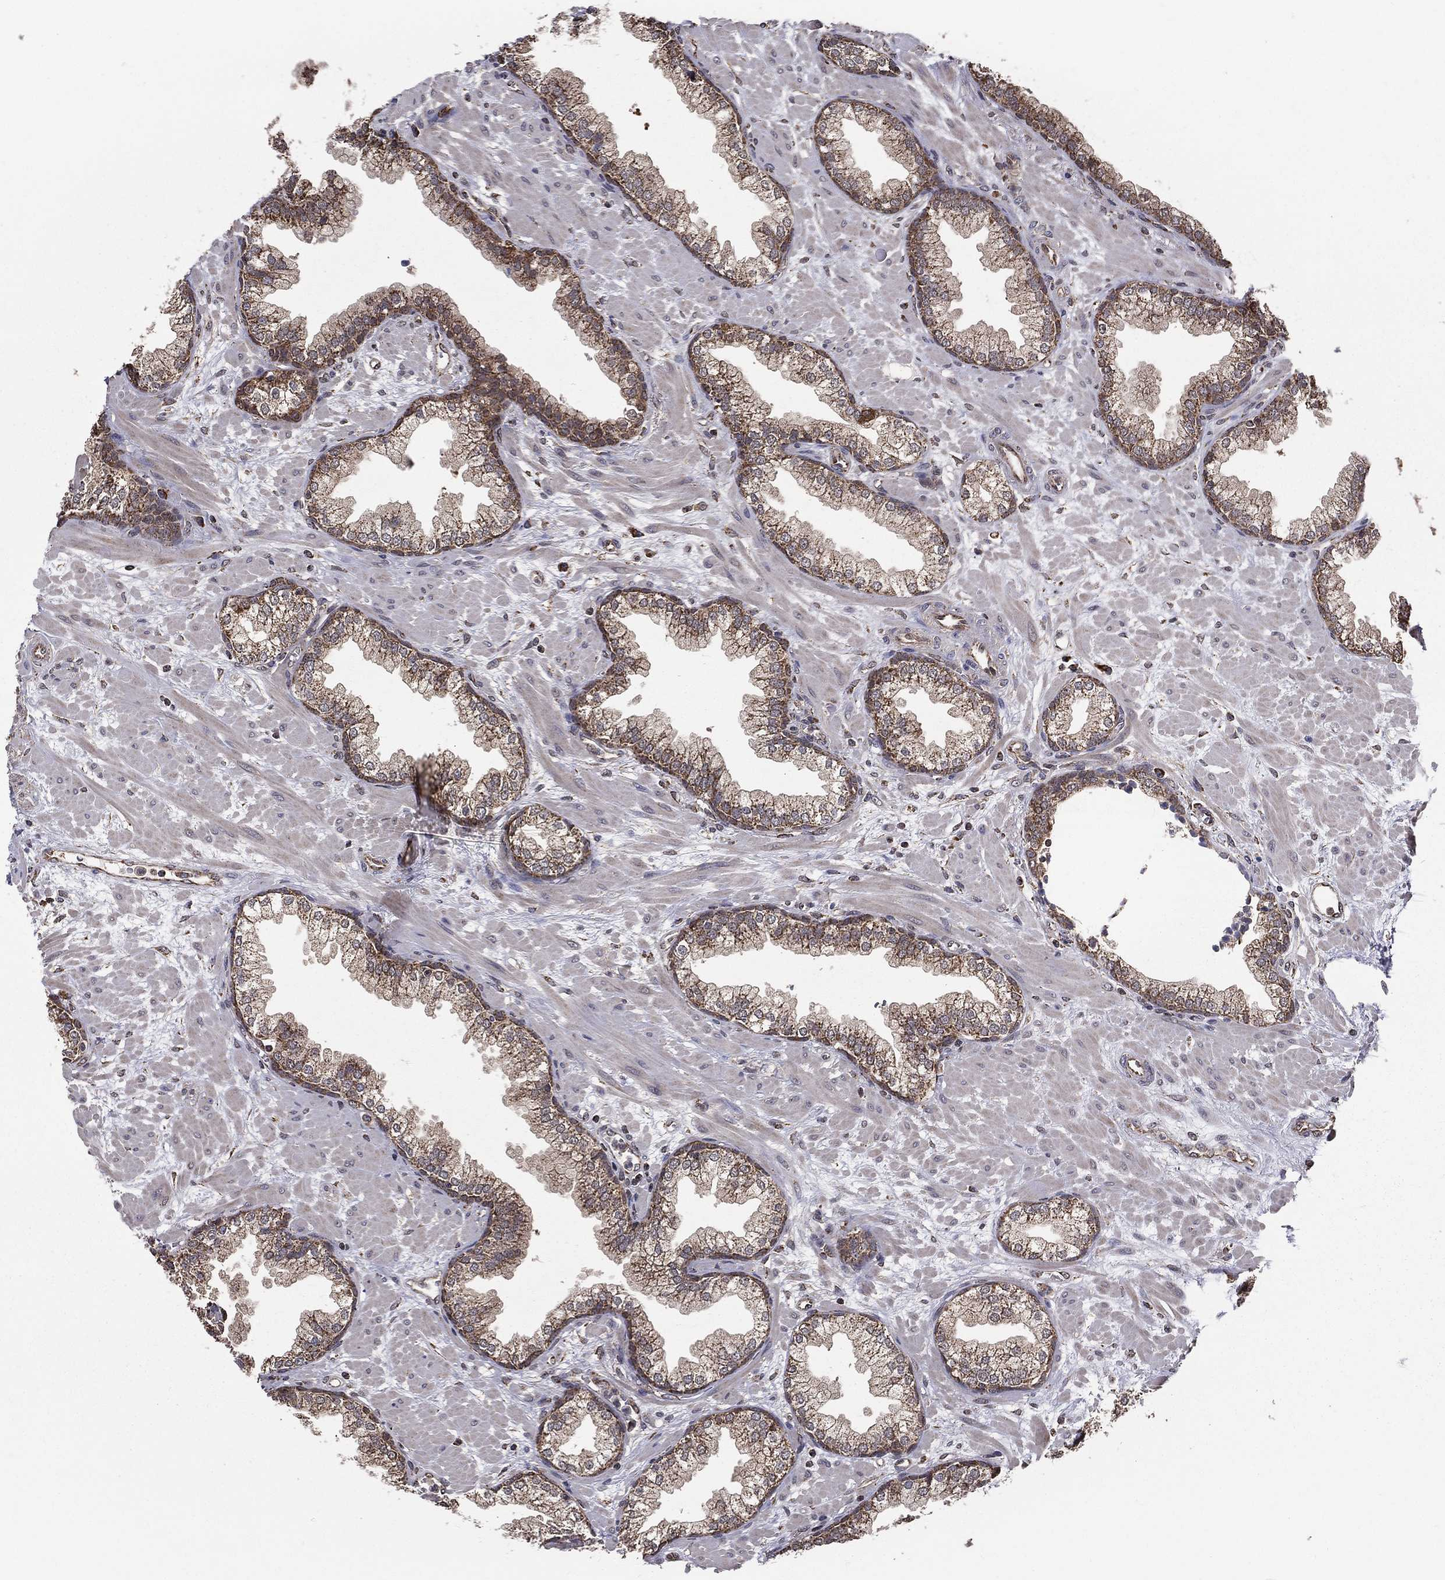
{"staining": {"intensity": "moderate", "quantity": "25%-75%", "location": "cytoplasmic/membranous"}, "tissue": "prostate", "cell_type": "Glandular cells", "image_type": "normal", "snomed": [{"axis": "morphology", "description": "Normal tissue, NOS"}, {"axis": "topography", "description": "Prostate"}], "caption": "Protein expression analysis of normal prostate shows moderate cytoplasmic/membranous staining in about 25%-75% of glandular cells.", "gene": "ENSG00000288684", "patient": {"sex": "male", "age": 63}}